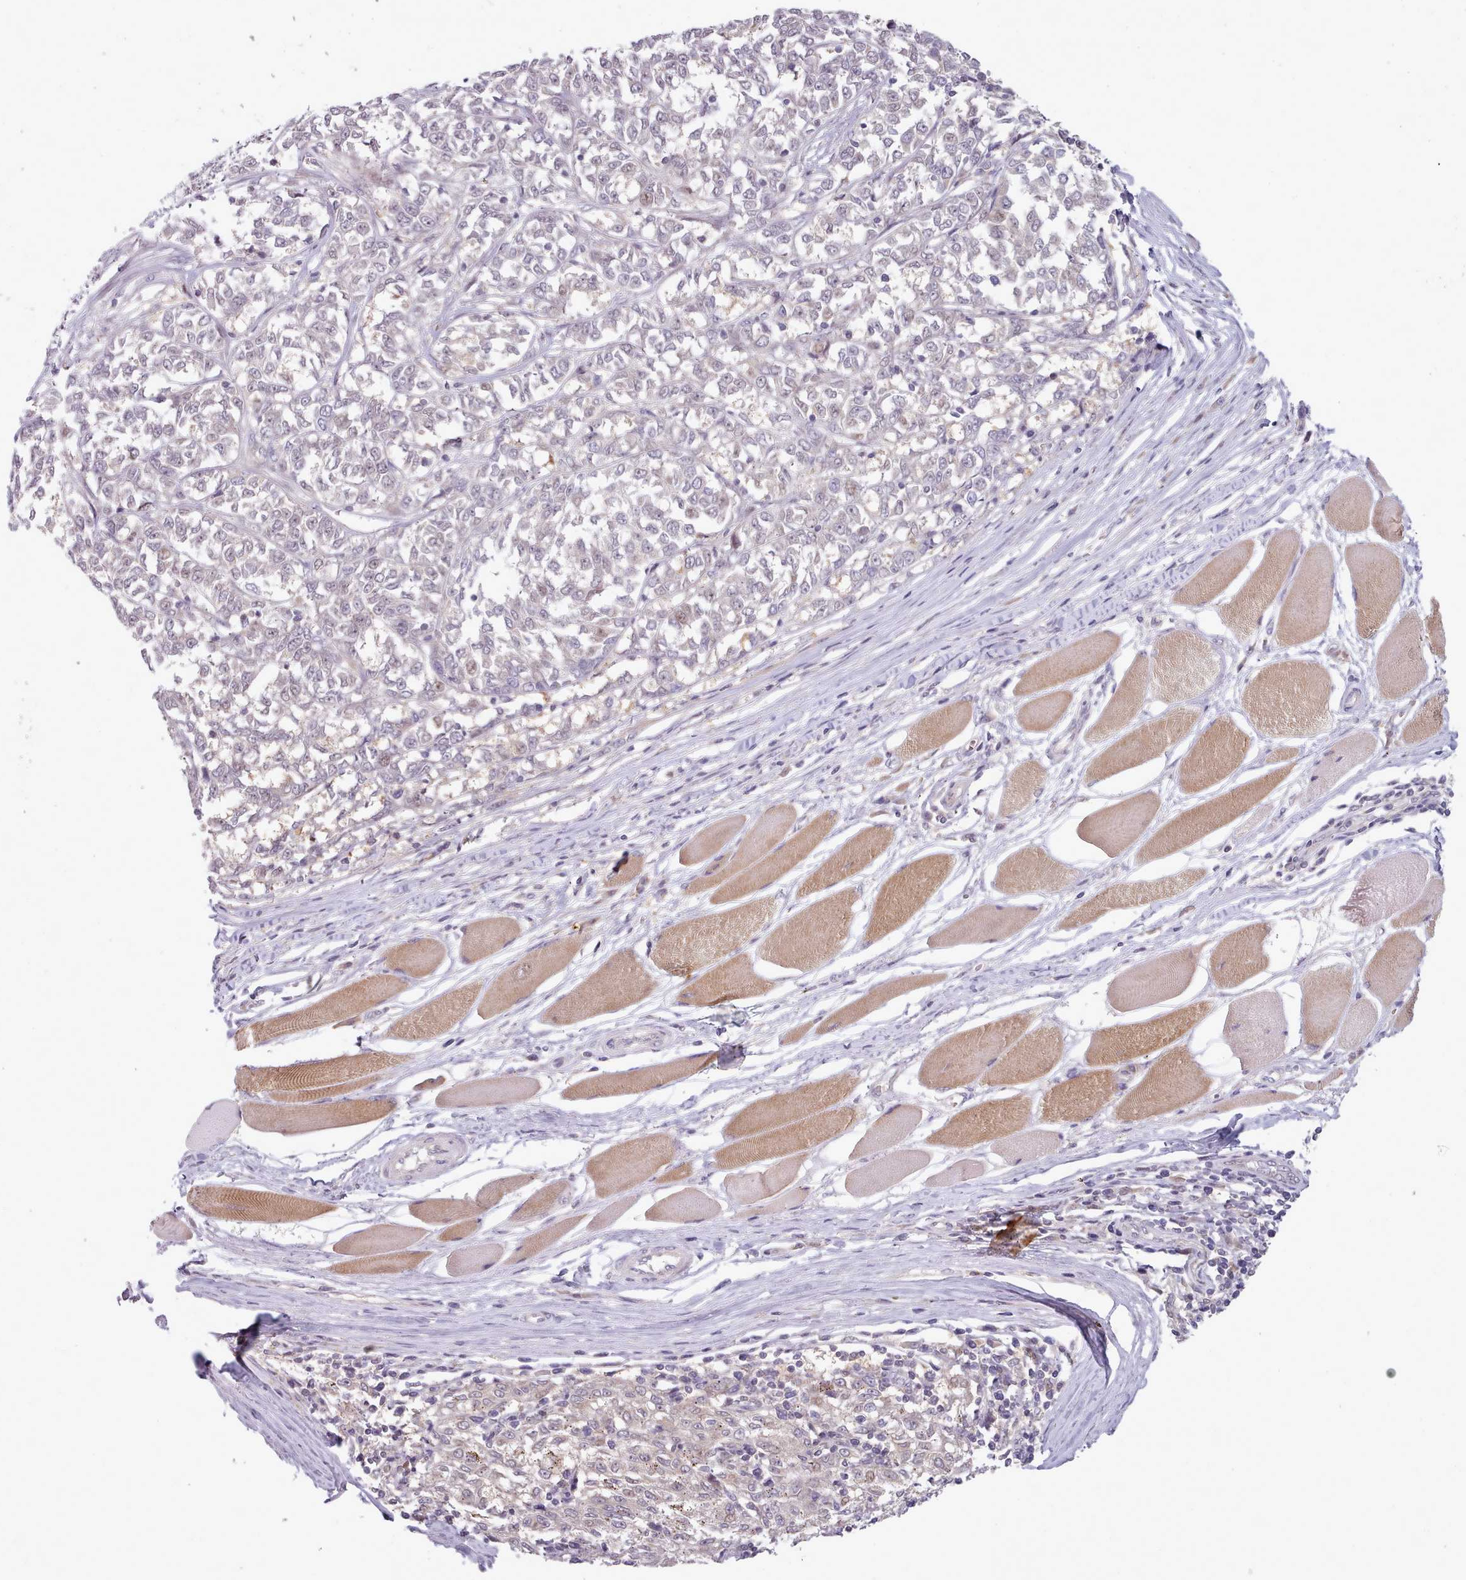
{"staining": {"intensity": "negative", "quantity": "none", "location": "none"}, "tissue": "melanoma", "cell_type": "Tumor cells", "image_type": "cancer", "snomed": [{"axis": "morphology", "description": "Malignant melanoma, NOS"}, {"axis": "topography", "description": "Skin"}], "caption": "This is a image of immunohistochemistry staining of melanoma, which shows no positivity in tumor cells.", "gene": "CLNS1A", "patient": {"sex": "female", "age": 72}}